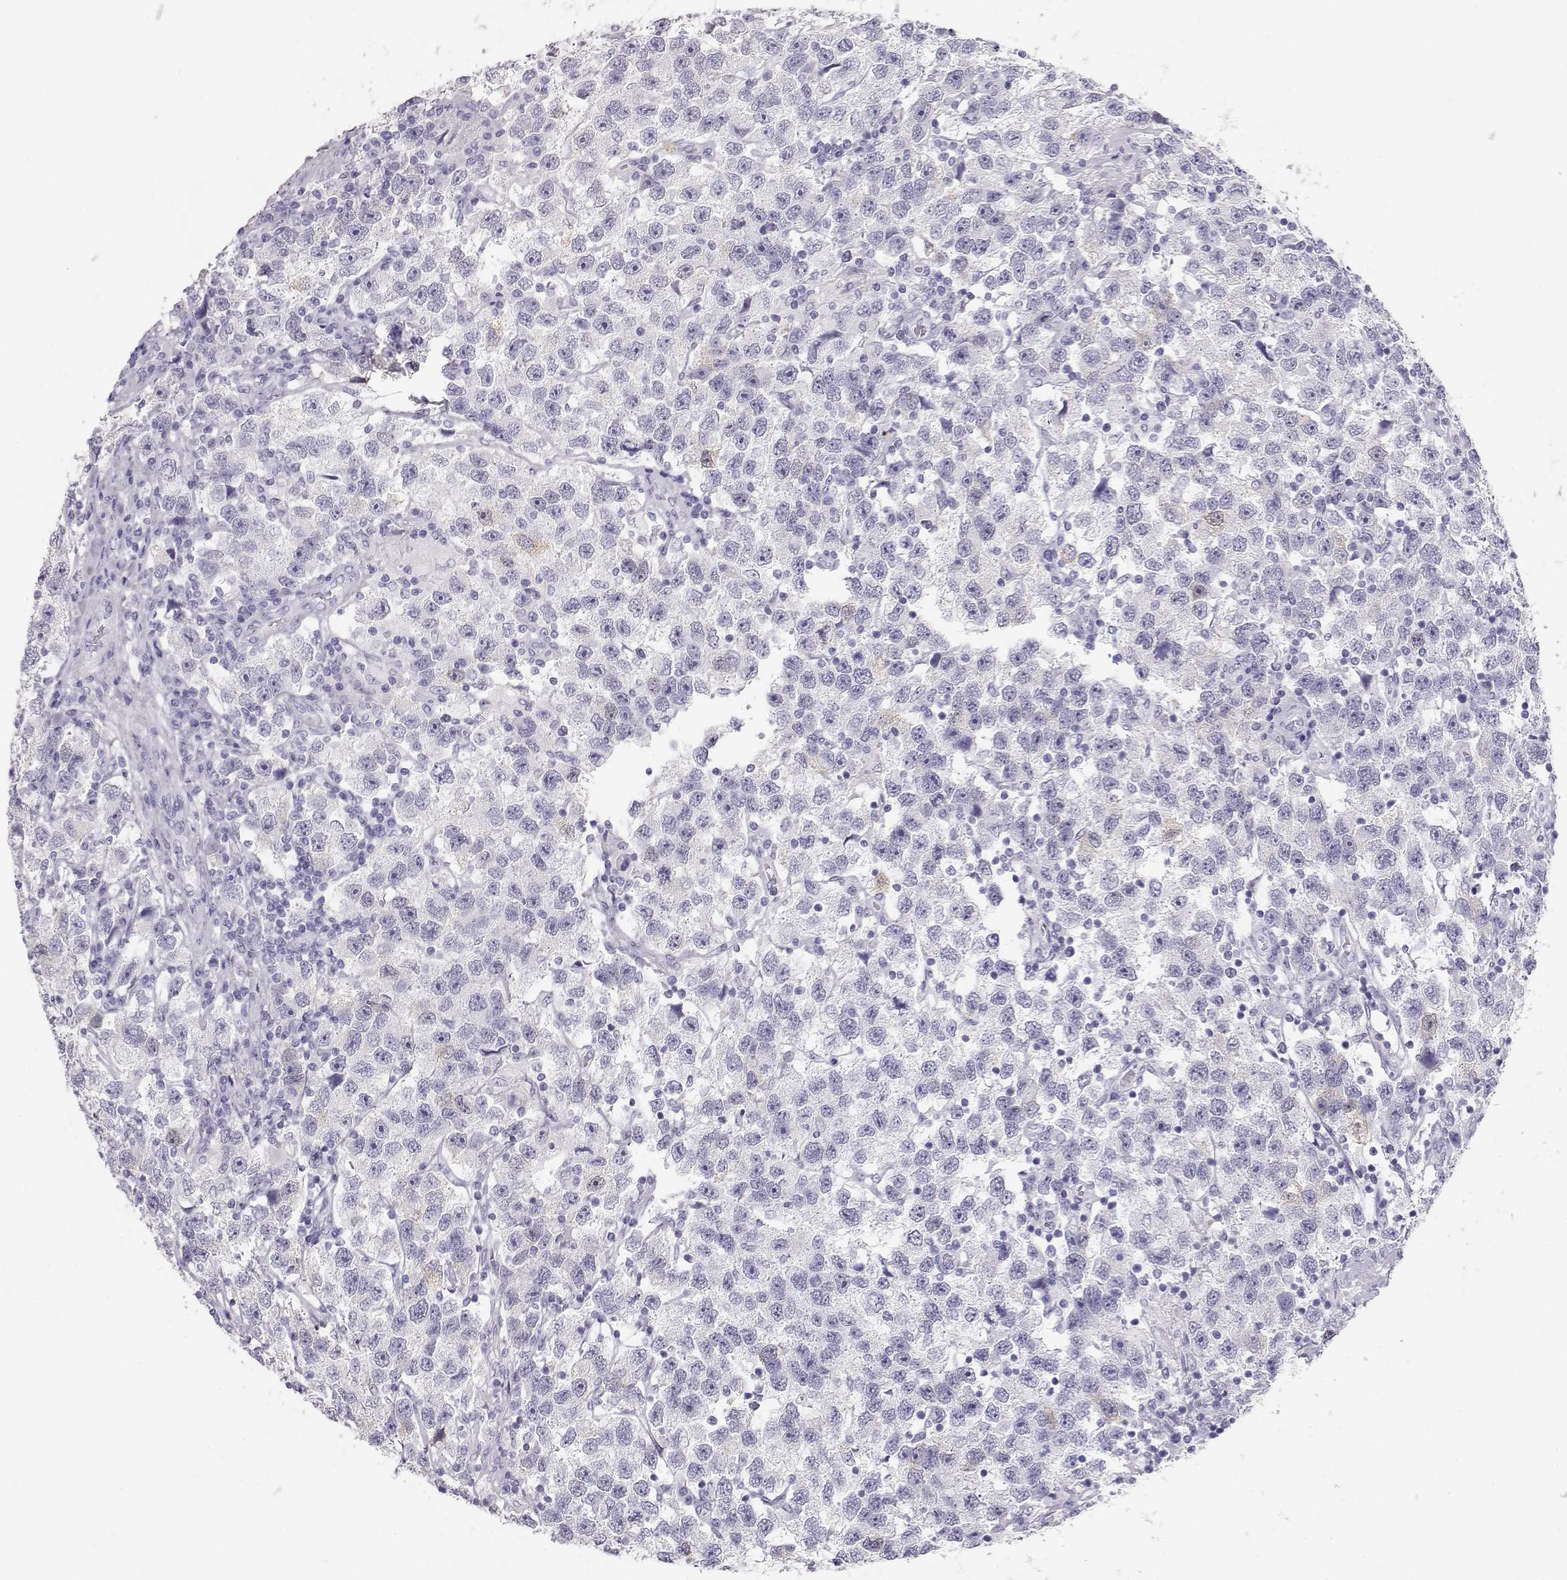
{"staining": {"intensity": "negative", "quantity": "none", "location": "none"}, "tissue": "testis cancer", "cell_type": "Tumor cells", "image_type": "cancer", "snomed": [{"axis": "morphology", "description": "Seminoma, NOS"}, {"axis": "topography", "description": "Testis"}], "caption": "High power microscopy micrograph of an immunohistochemistry (IHC) image of seminoma (testis), revealing no significant expression in tumor cells.", "gene": "MAGEC1", "patient": {"sex": "male", "age": 26}}